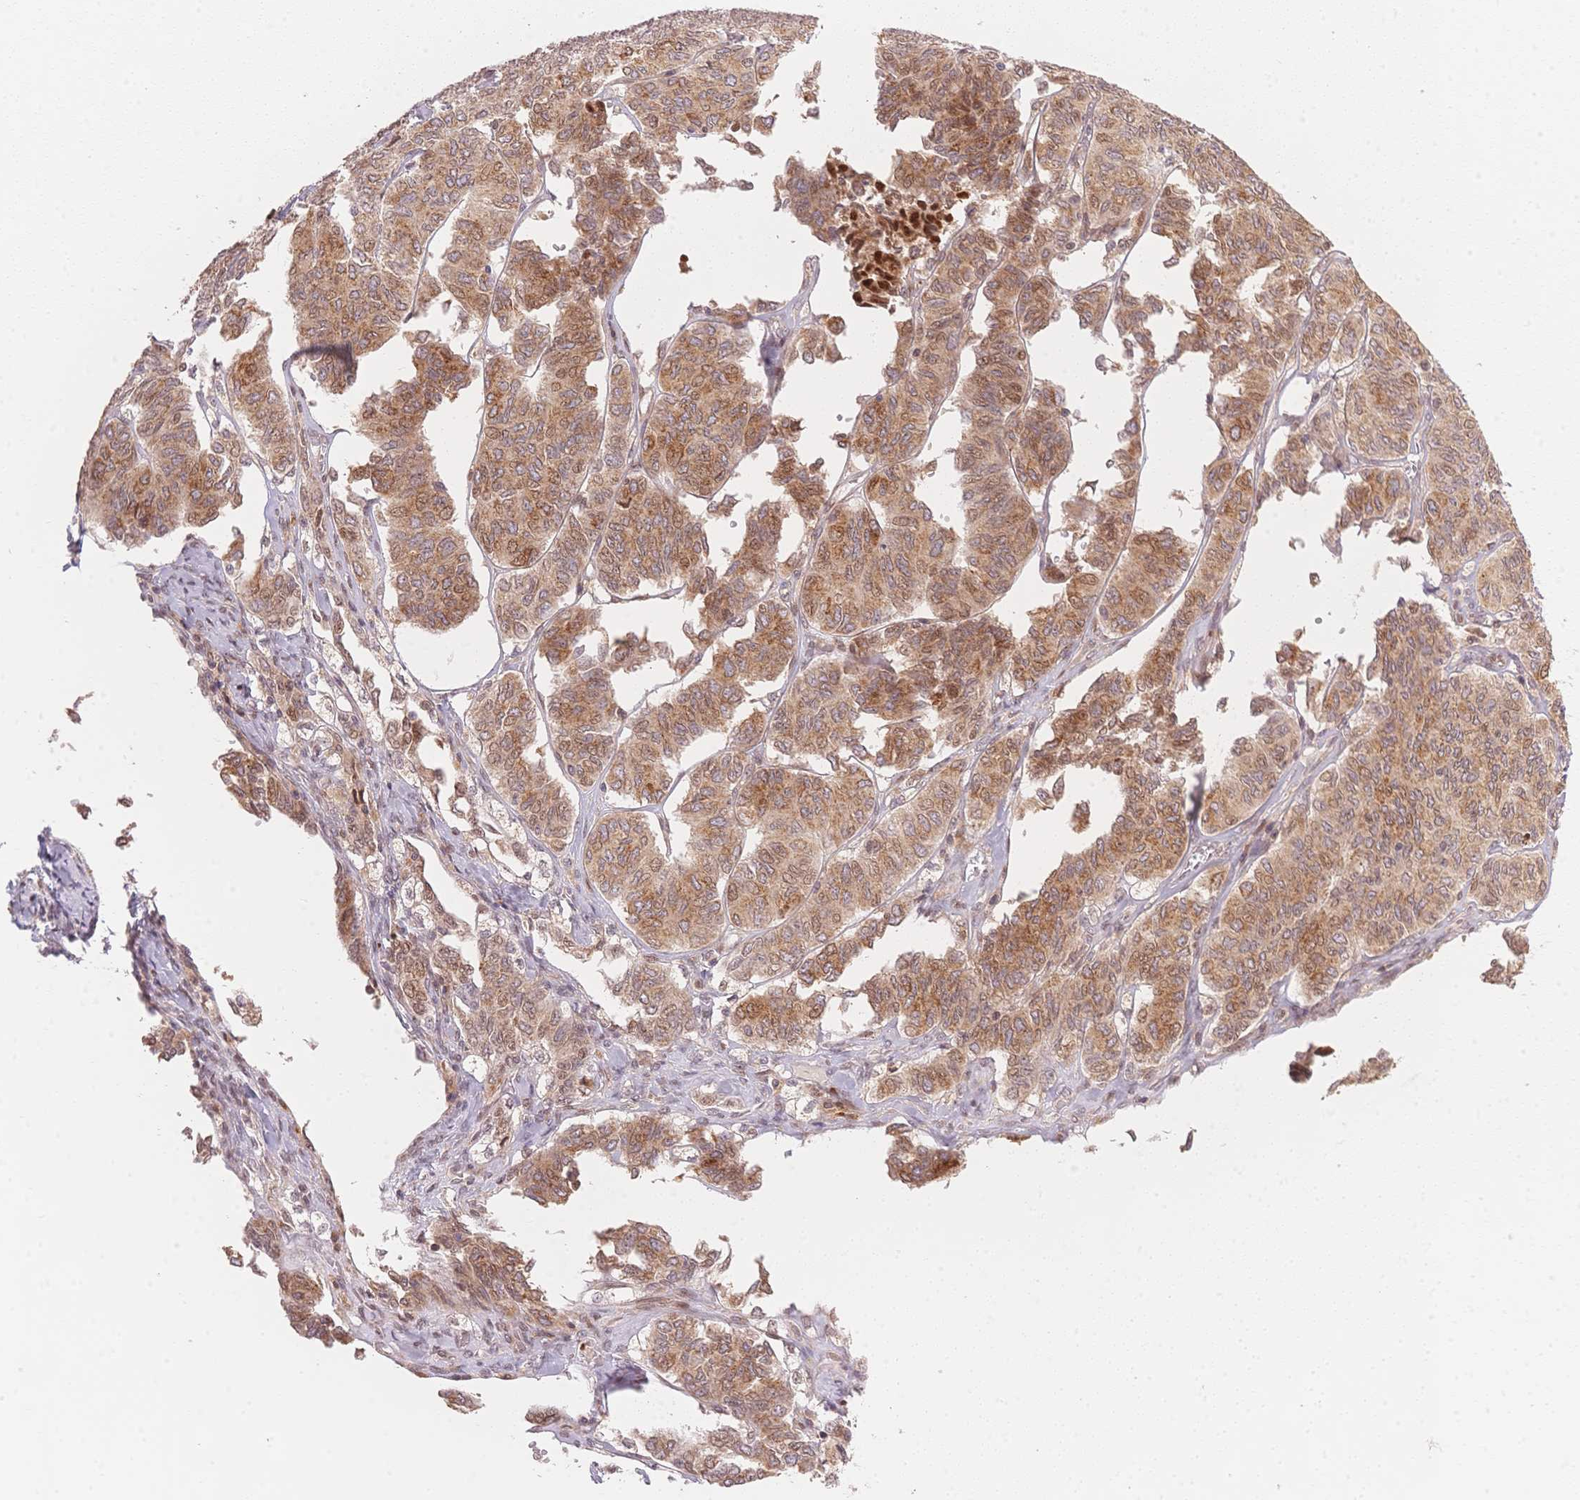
{"staining": {"intensity": "moderate", "quantity": ">75%", "location": "cytoplasmic/membranous,nuclear"}, "tissue": "ovarian cancer", "cell_type": "Tumor cells", "image_type": "cancer", "snomed": [{"axis": "morphology", "description": "Carcinoma, endometroid"}, {"axis": "topography", "description": "Ovary"}], "caption": "Human ovarian cancer (endometroid carcinoma) stained for a protein (brown) displays moderate cytoplasmic/membranous and nuclear positive positivity in approximately >75% of tumor cells.", "gene": "STK39", "patient": {"sex": "female", "age": 80}}